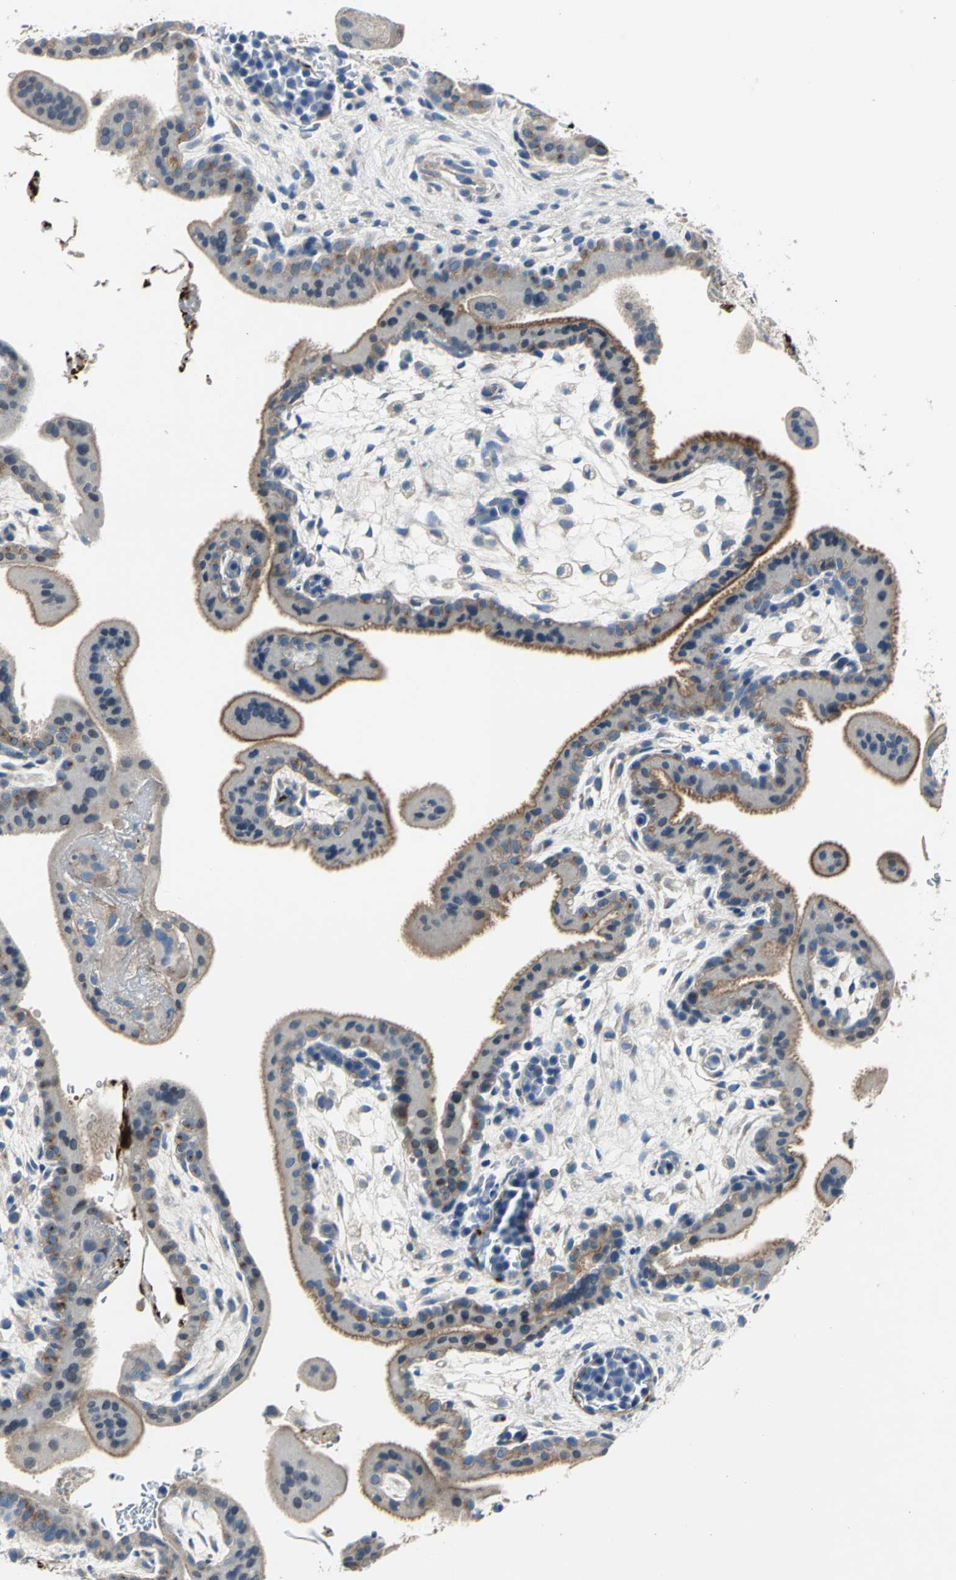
{"staining": {"intensity": "moderate", "quantity": "25%-75%", "location": "cytoplasmic/membranous"}, "tissue": "placenta", "cell_type": "Trophoblastic cells", "image_type": "normal", "snomed": [{"axis": "morphology", "description": "Normal tissue, NOS"}, {"axis": "topography", "description": "Placenta"}], "caption": "Placenta stained with DAB IHC demonstrates medium levels of moderate cytoplasmic/membranous positivity in about 25%-75% of trophoblastic cells.", "gene": "SELP", "patient": {"sex": "female", "age": 35}}